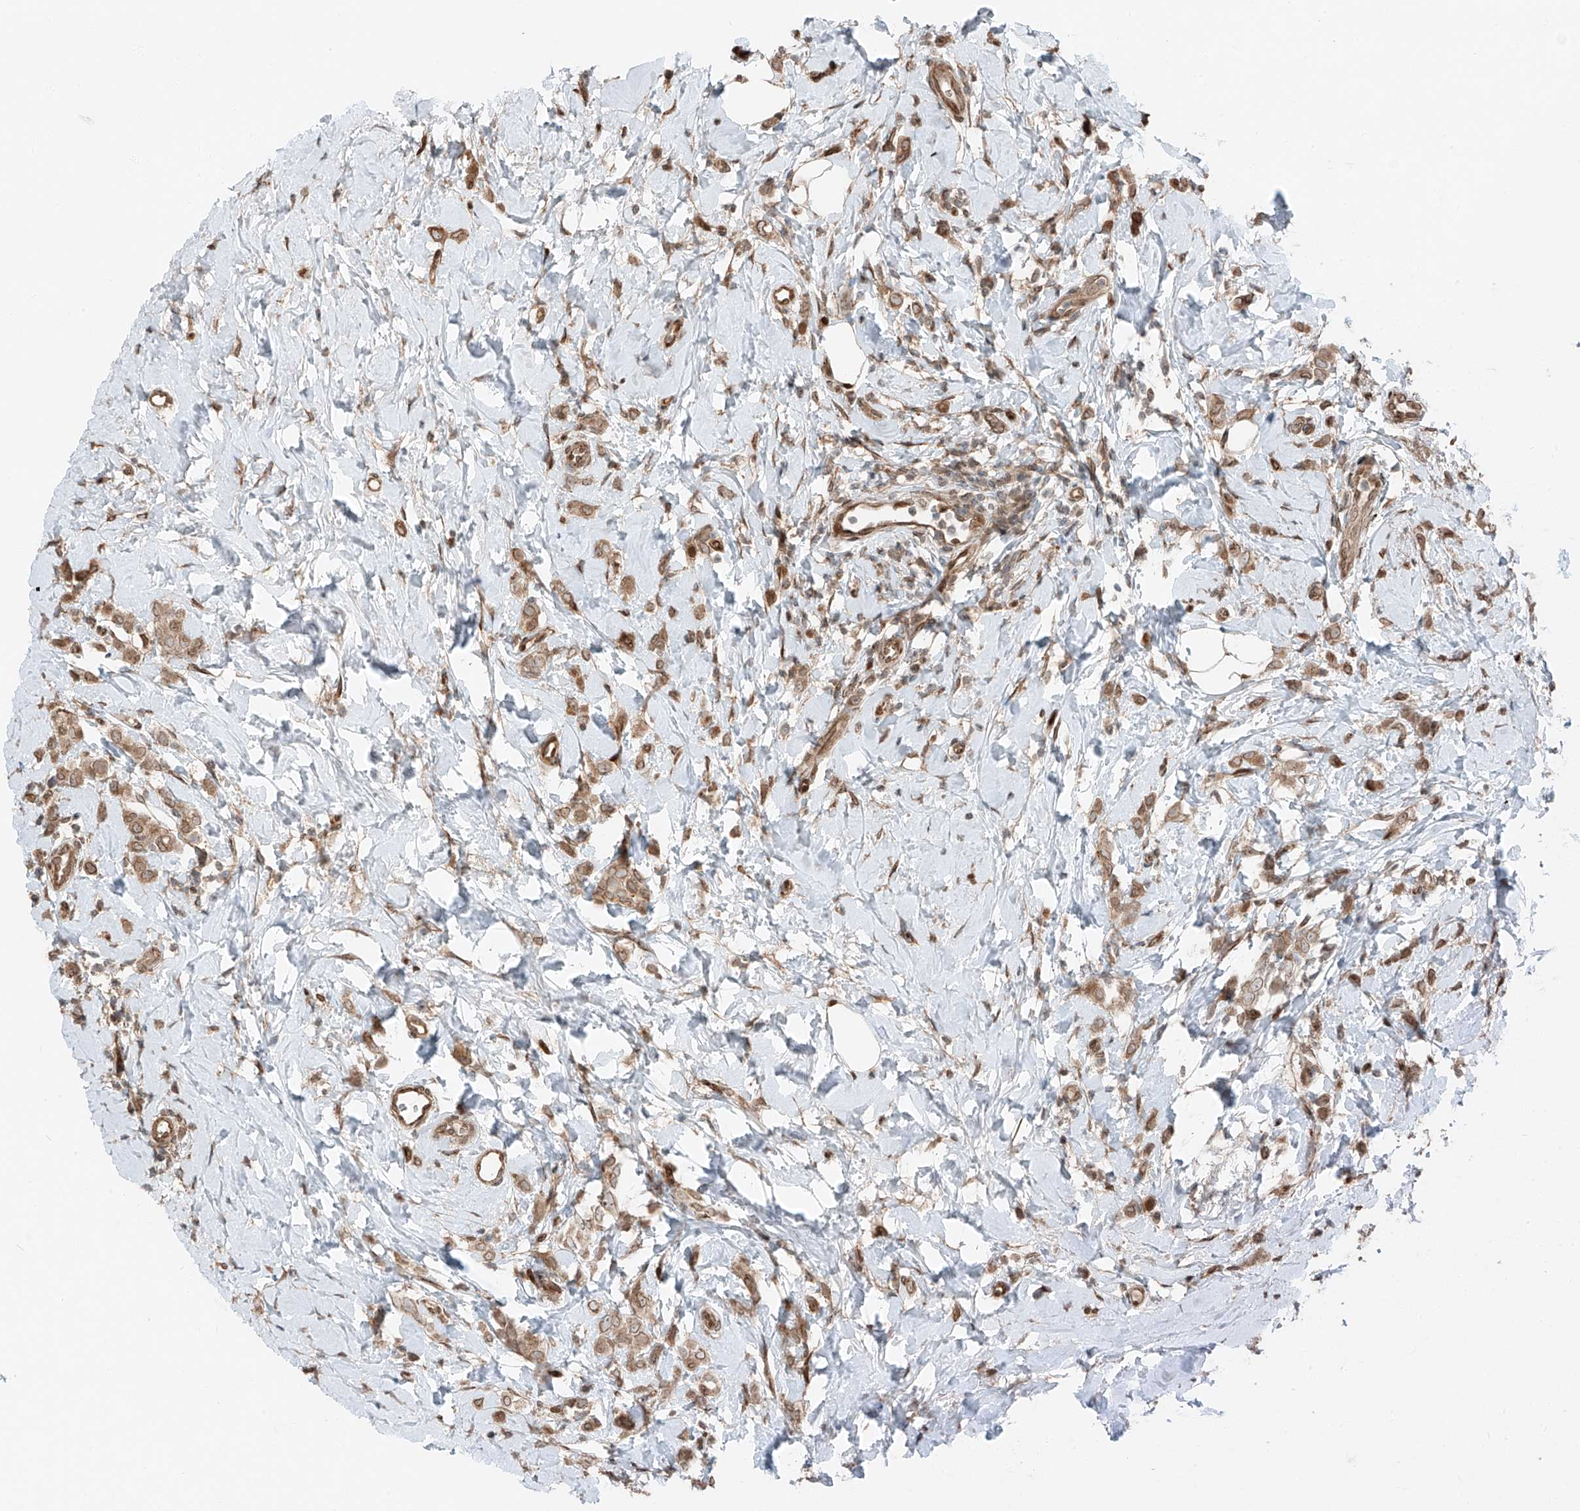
{"staining": {"intensity": "moderate", "quantity": "25%-75%", "location": "cytoplasmic/membranous"}, "tissue": "breast cancer", "cell_type": "Tumor cells", "image_type": "cancer", "snomed": [{"axis": "morphology", "description": "Lobular carcinoma"}, {"axis": "topography", "description": "Breast"}], "caption": "Immunohistochemical staining of human breast cancer reveals medium levels of moderate cytoplasmic/membranous protein positivity in approximately 25%-75% of tumor cells. Using DAB (brown) and hematoxylin (blue) stains, captured at high magnification using brightfield microscopy.", "gene": "CEP162", "patient": {"sex": "female", "age": 47}}